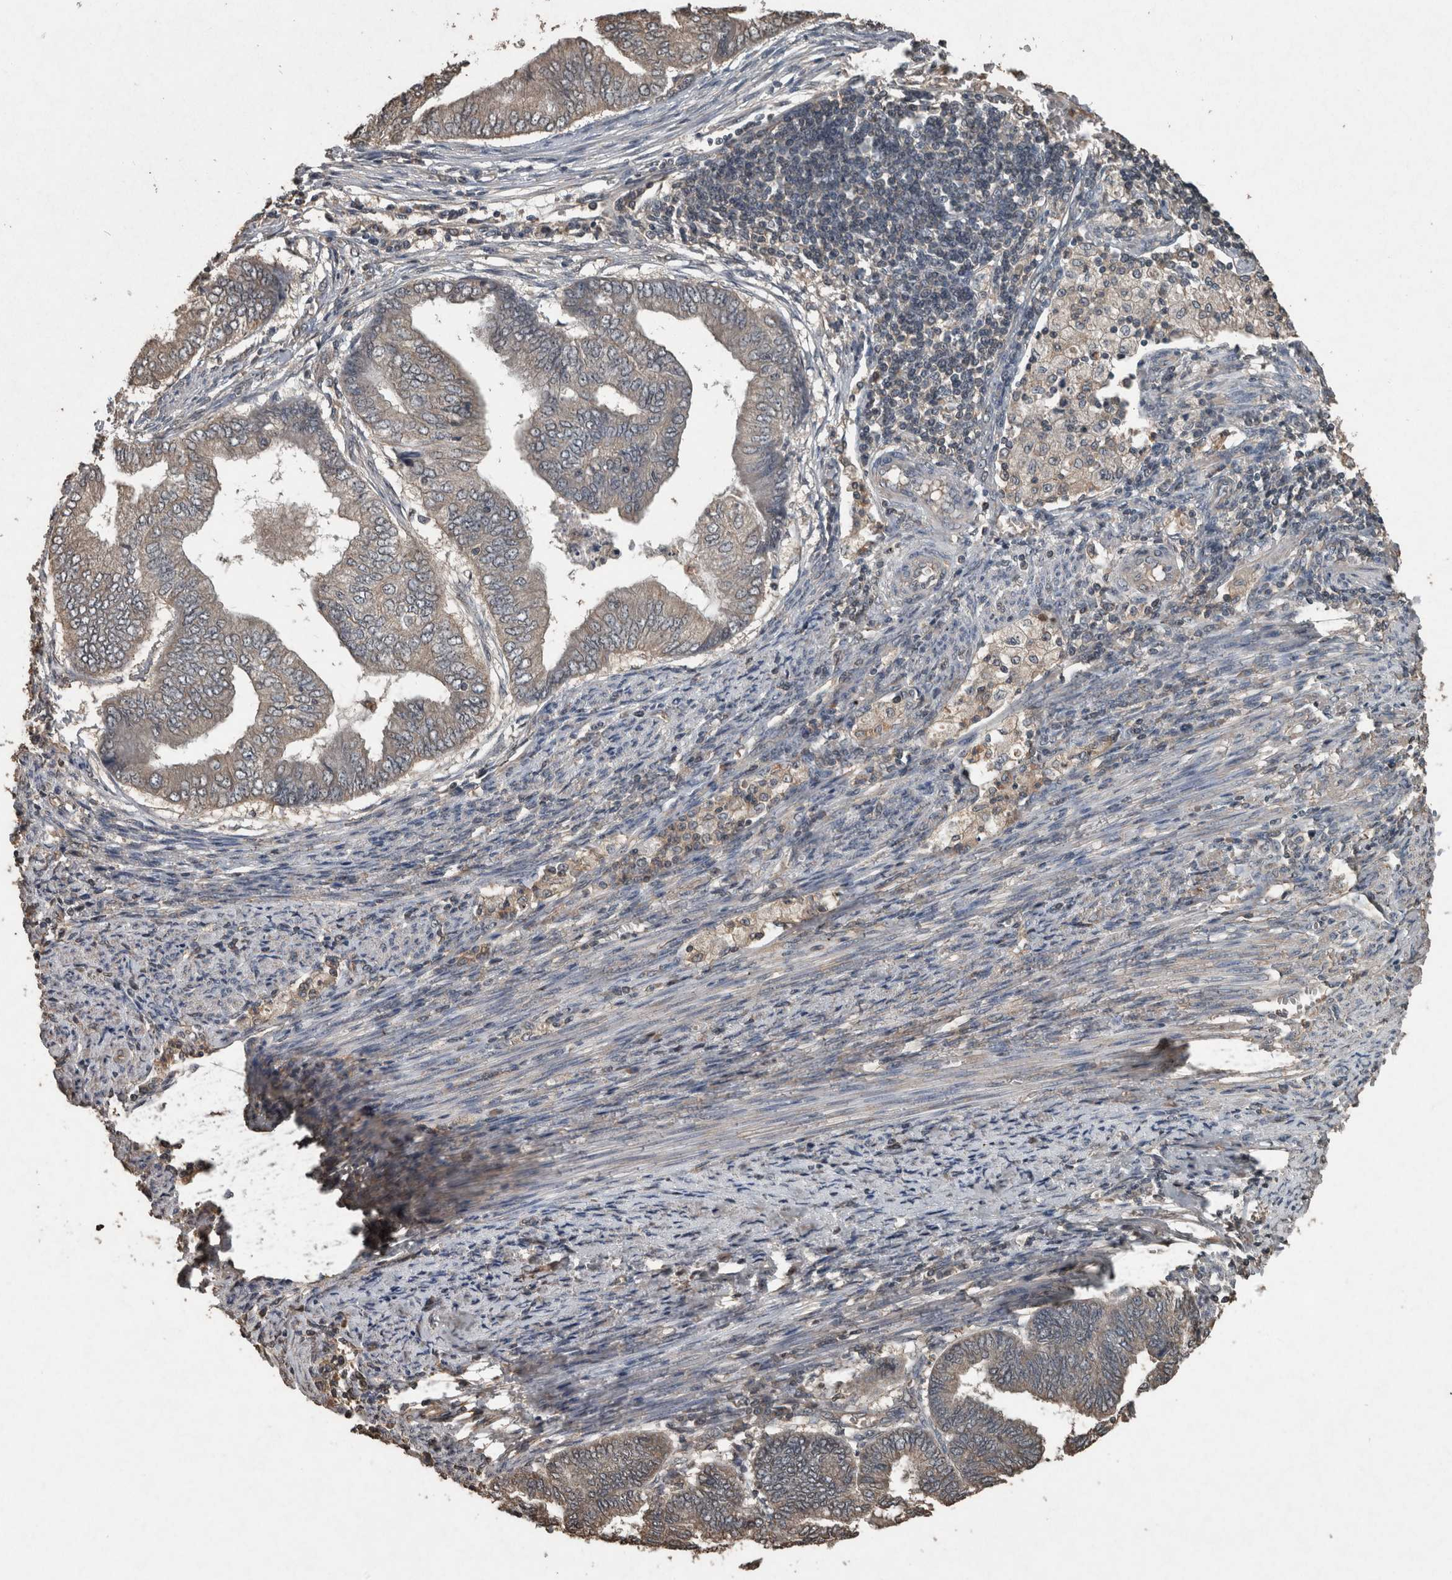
{"staining": {"intensity": "weak", "quantity": "<25%", "location": "cytoplasmic/membranous"}, "tissue": "endometrial cancer", "cell_type": "Tumor cells", "image_type": "cancer", "snomed": [{"axis": "morphology", "description": "Polyp, NOS"}, {"axis": "morphology", "description": "Adenocarcinoma, NOS"}, {"axis": "morphology", "description": "Adenoma, NOS"}, {"axis": "topography", "description": "Endometrium"}], "caption": "IHC of endometrial adenocarcinoma shows no positivity in tumor cells.", "gene": "FGFRL1", "patient": {"sex": "female", "age": 79}}